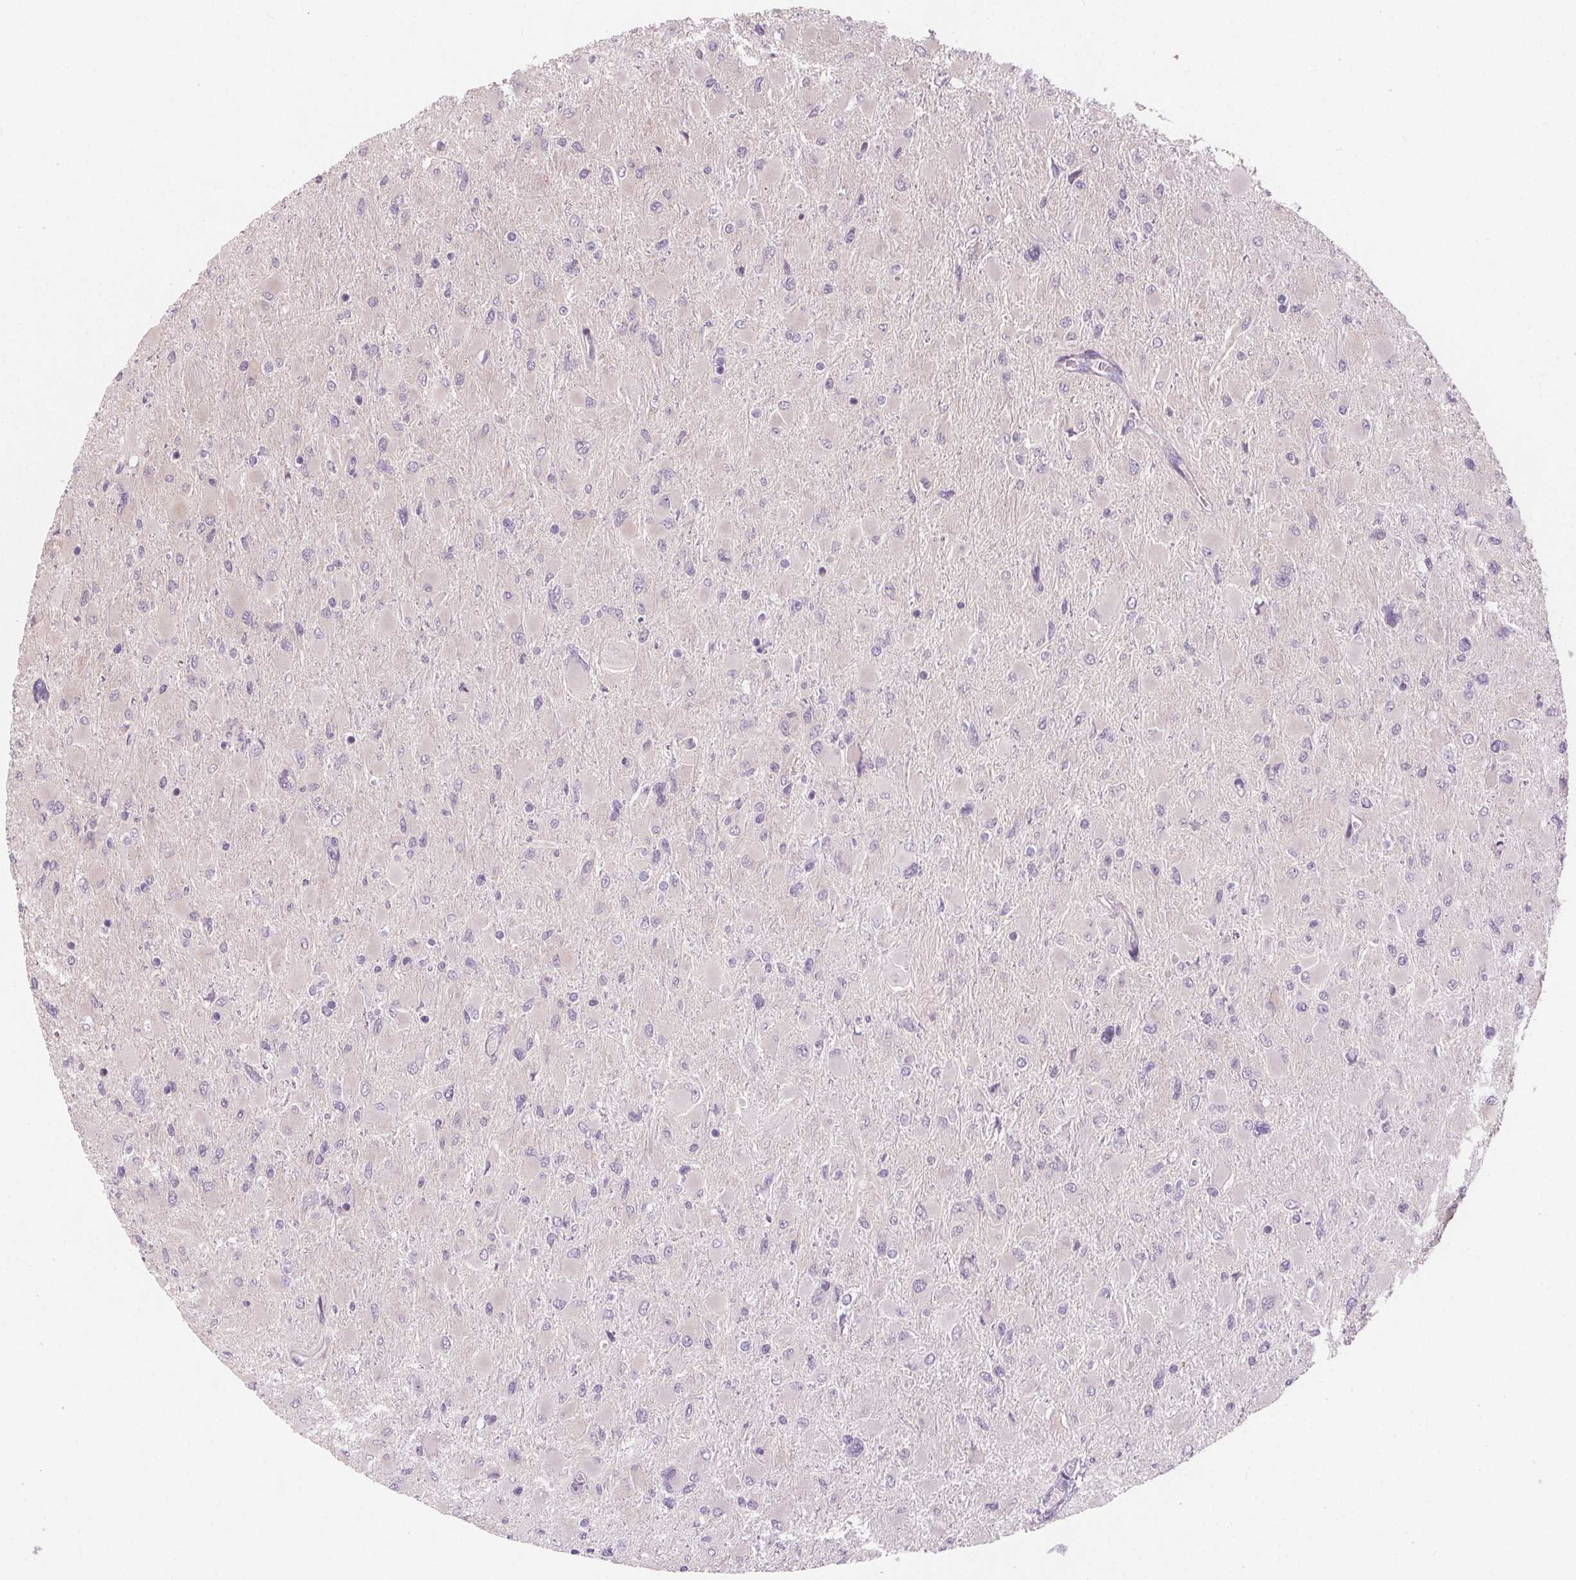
{"staining": {"intensity": "negative", "quantity": "none", "location": "none"}, "tissue": "glioma", "cell_type": "Tumor cells", "image_type": "cancer", "snomed": [{"axis": "morphology", "description": "Glioma, malignant, High grade"}, {"axis": "topography", "description": "Cerebral cortex"}], "caption": "Human high-grade glioma (malignant) stained for a protein using immunohistochemistry (IHC) reveals no expression in tumor cells.", "gene": "TMEM80", "patient": {"sex": "female", "age": 36}}